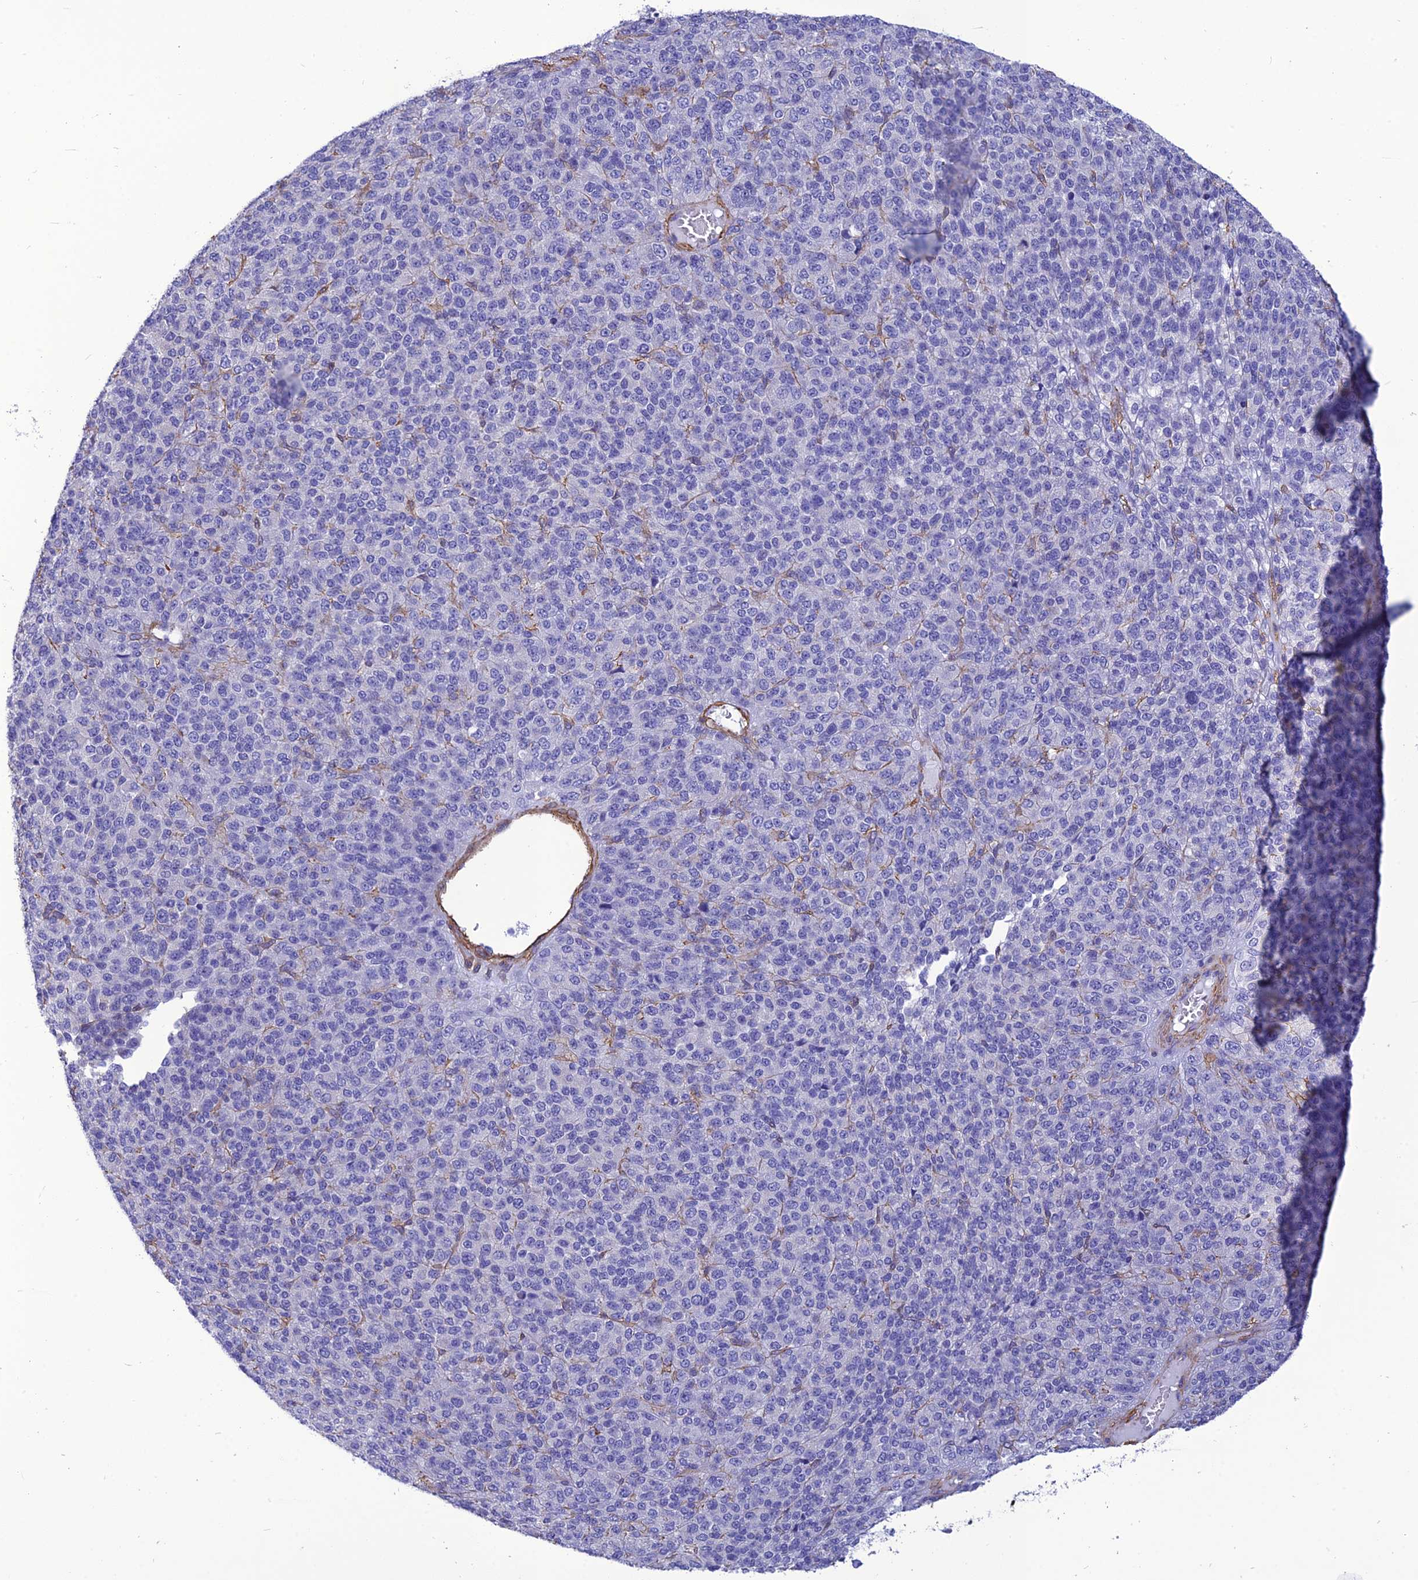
{"staining": {"intensity": "negative", "quantity": "none", "location": "none"}, "tissue": "melanoma", "cell_type": "Tumor cells", "image_type": "cancer", "snomed": [{"axis": "morphology", "description": "Malignant melanoma, Metastatic site"}, {"axis": "topography", "description": "Brain"}], "caption": "The immunohistochemistry (IHC) histopathology image has no significant expression in tumor cells of malignant melanoma (metastatic site) tissue.", "gene": "NKD1", "patient": {"sex": "female", "age": 56}}